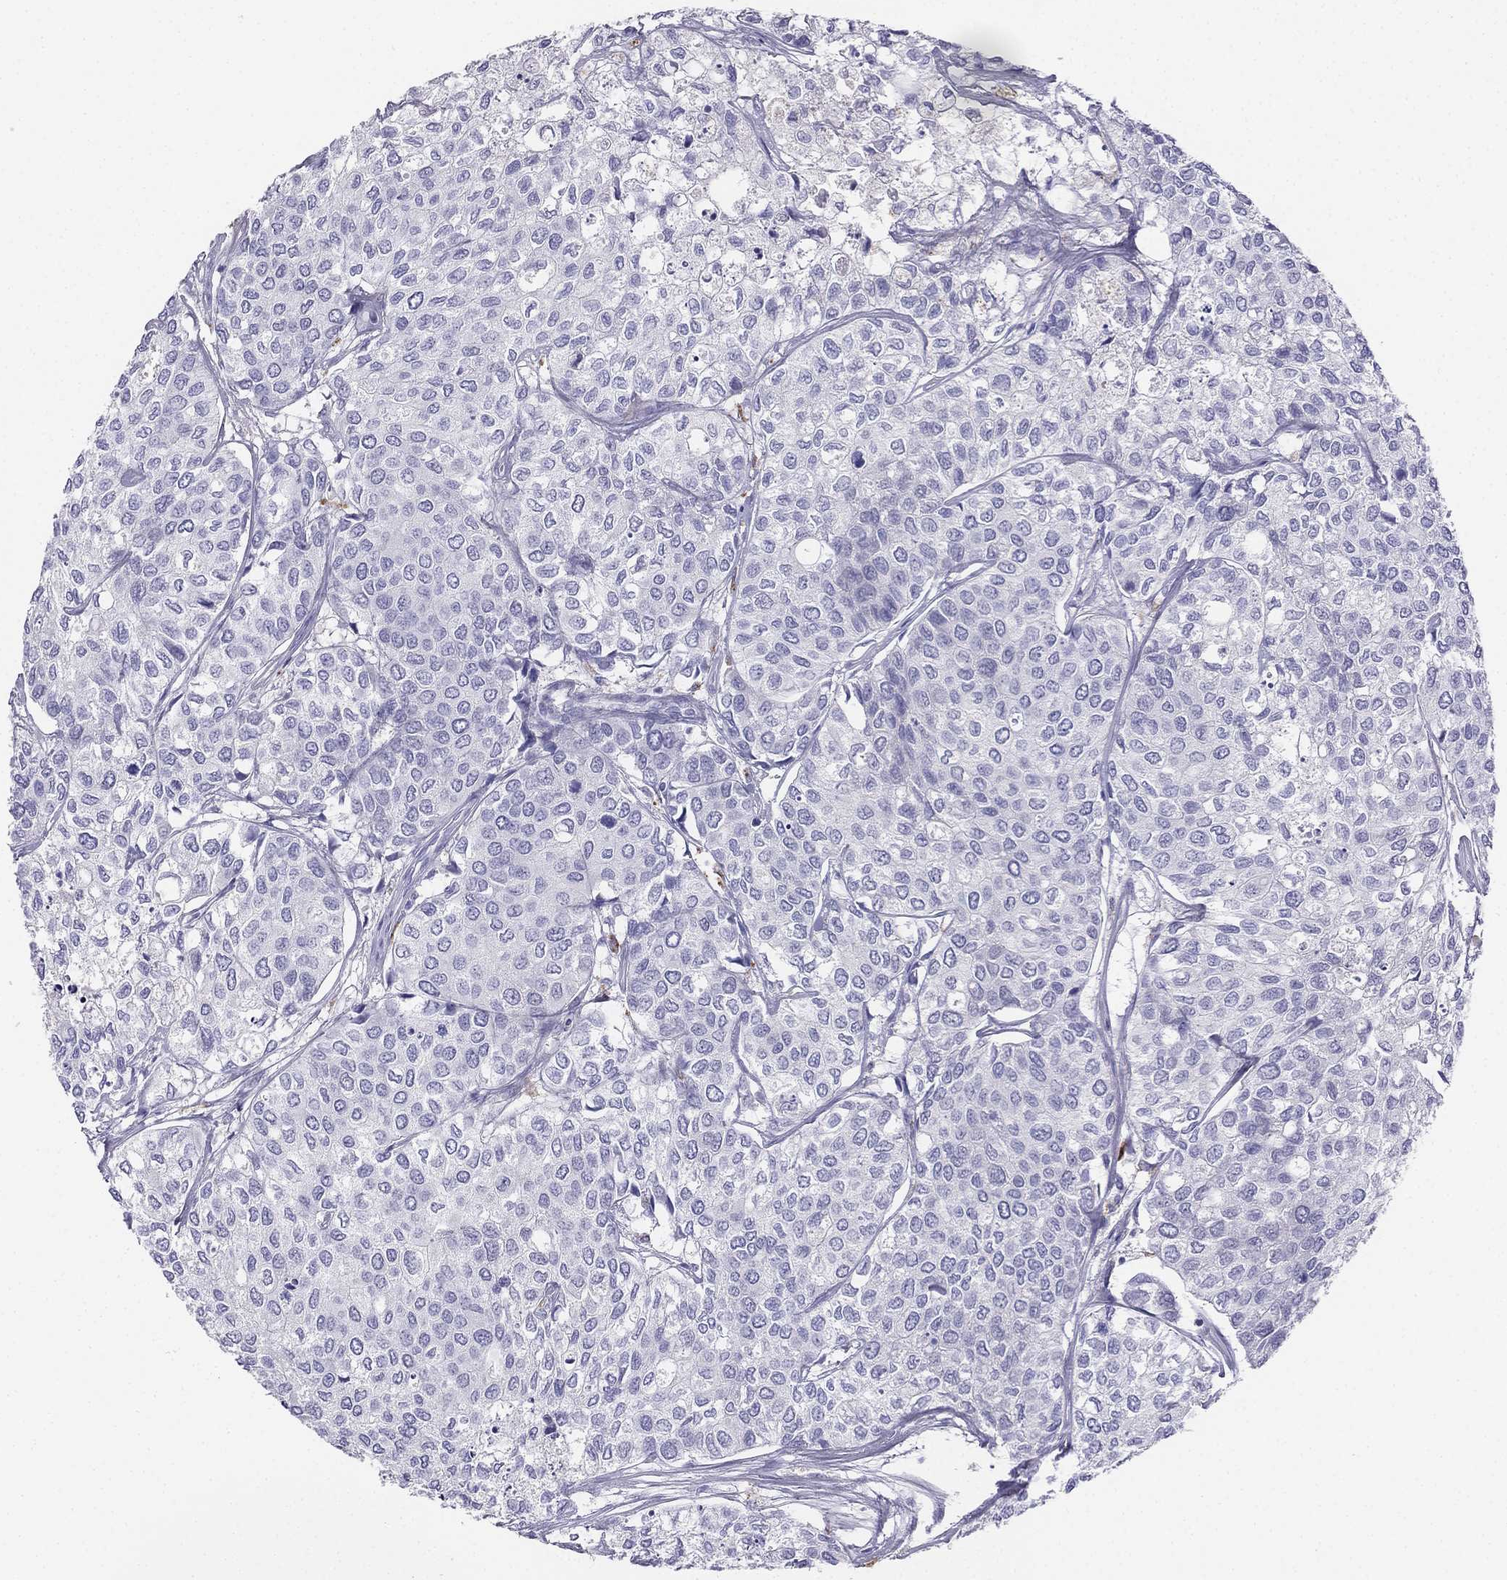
{"staining": {"intensity": "negative", "quantity": "none", "location": "none"}, "tissue": "urothelial cancer", "cell_type": "Tumor cells", "image_type": "cancer", "snomed": [{"axis": "morphology", "description": "Urothelial carcinoma, High grade"}, {"axis": "topography", "description": "Urinary bladder"}], "caption": "Protein analysis of urothelial cancer shows no significant expression in tumor cells. (Brightfield microscopy of DAB (3,3'-diaminobenzidine) immunohistochemistry at high magnification).", "gene": "ALOXE3", "patient": {"sex": "male", "age": 73}}